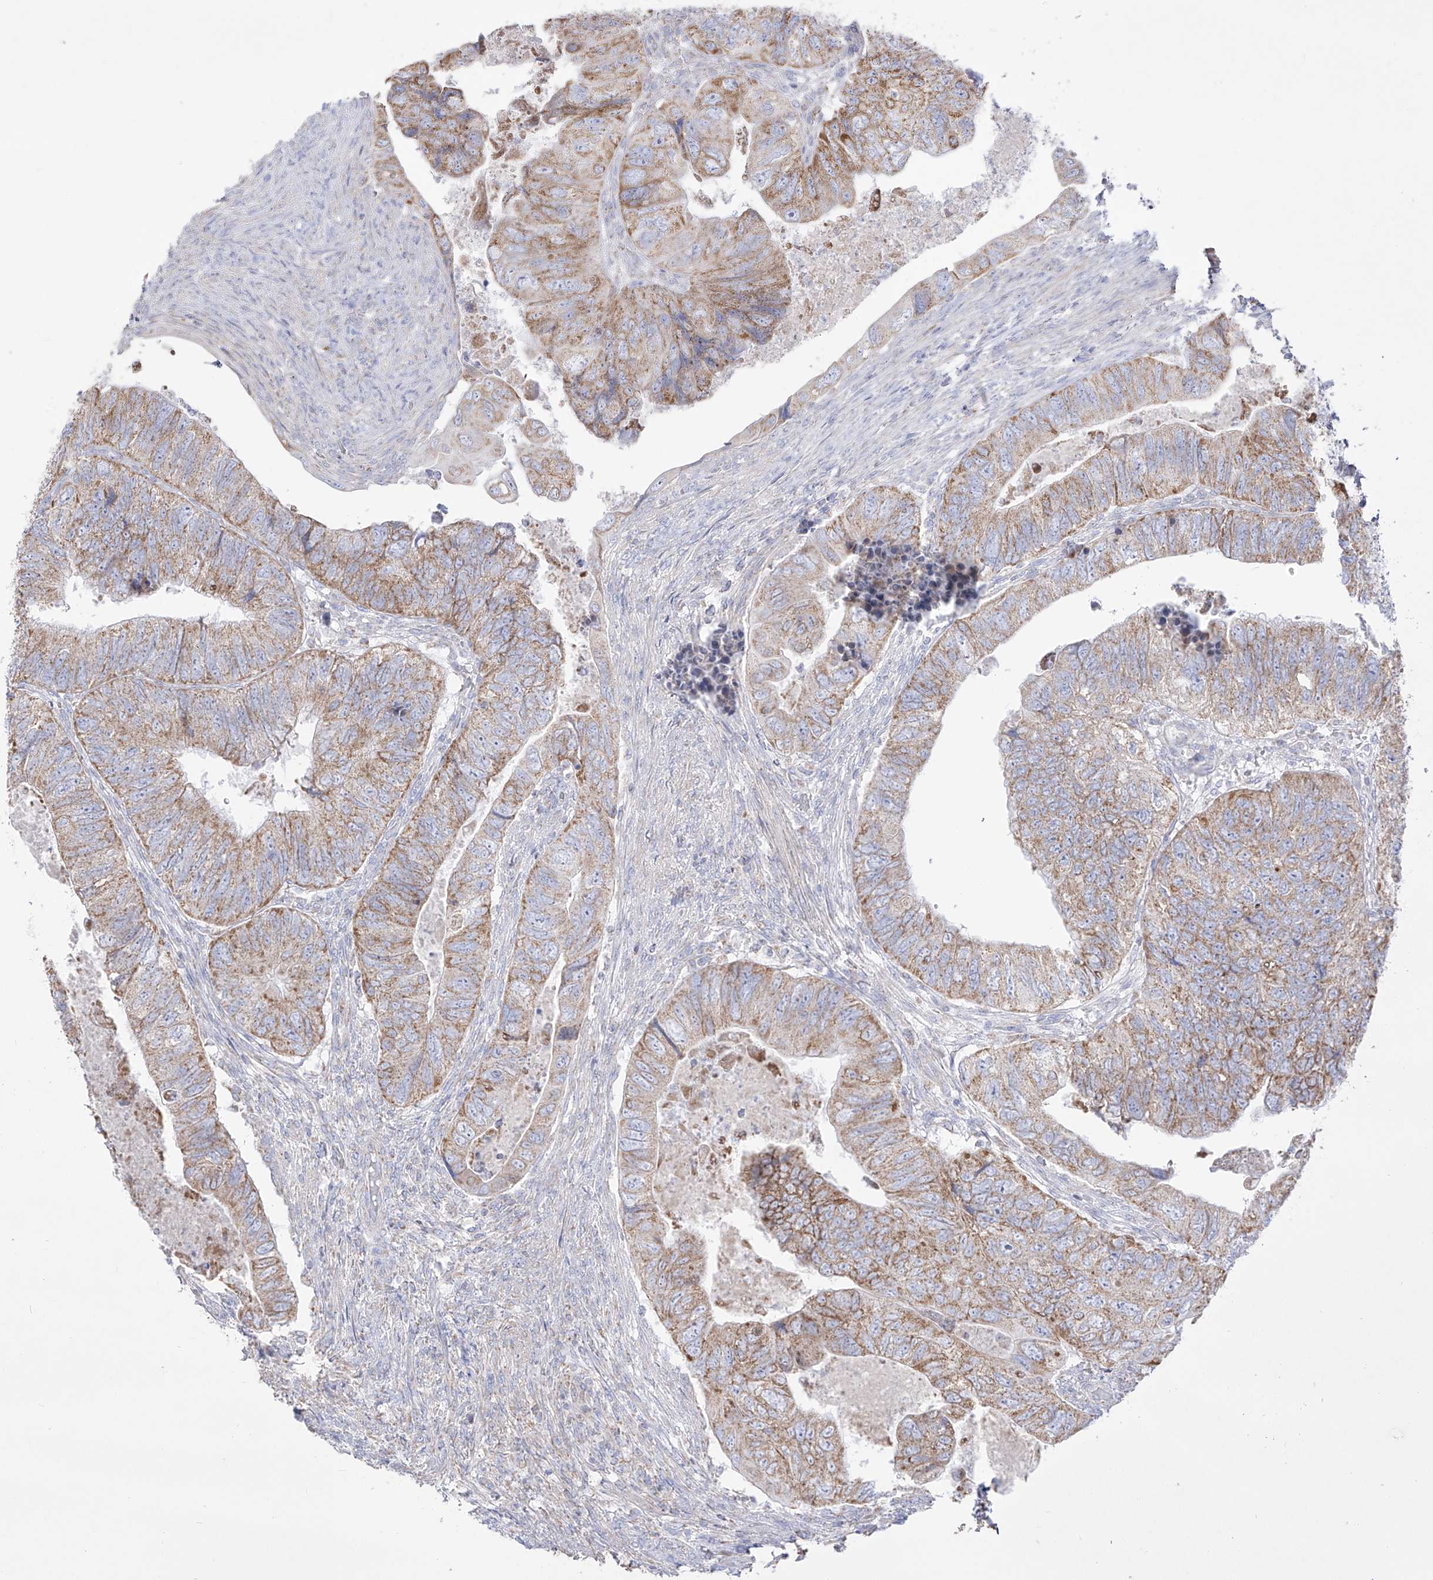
{"staining": {"intensity": "moderate", "quantity": ">75%", "location": "cytoplasmic/membranous"}, "tissue": "colorectal cancer", "cell_type": "Tumor cells", "image_type": "cancer", "snomed": [{"axis": "morphology", "description": "Adenocarcinoma, NOS"}, {"axis": "topography", "description": "Rectum"}], "caption": "Colorectal cancer stained with a brown dye reveals moderate cytoplasmic/membranous positive expression in about >75% of tumor cells.", "gene": "RCHY1", "patient": {"sex": "male", "age": 63}}